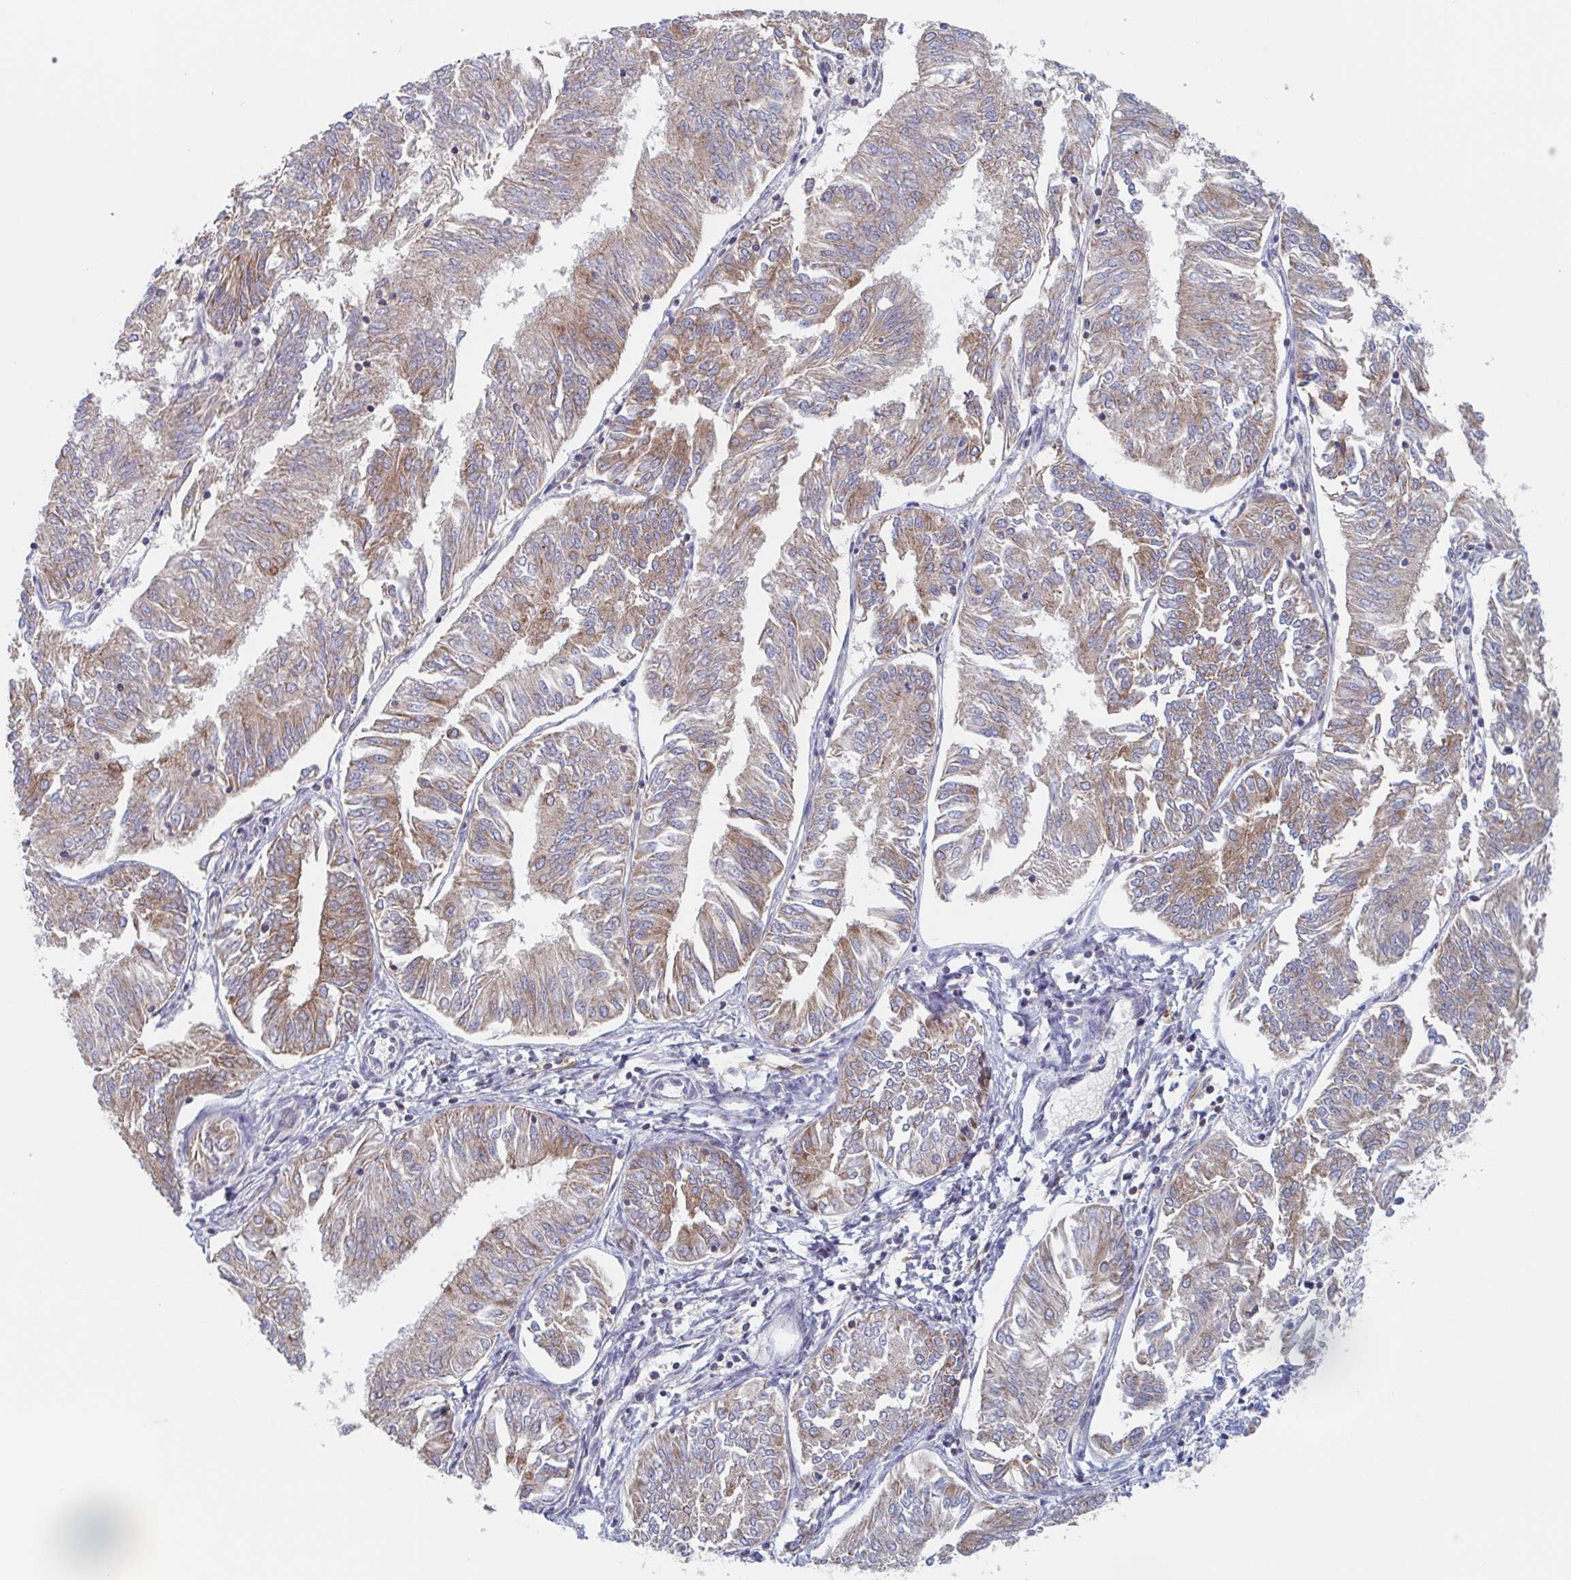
{"staining": {"intensity": "moderate", "quantity": ">75%", "location": "cytoplasmic/membranous"}, "tissue": "endometrial cancer", "cell_type": "Tumor cells", "image_type": "cancer", "snomed": [{"axis": "morphology", "description": "Adenocarcinoma, NOS"}, {"axis": "topography", "description": "Endometrium"}], "caption": "The histopathology image displays a brown stain indicating the presence of a protein in the cytoplasmic/membranous of tumor cells in endometrial adenocarcinoma.", "gene": "SURF1", "patient": {"sex": "female", "age": 58}}